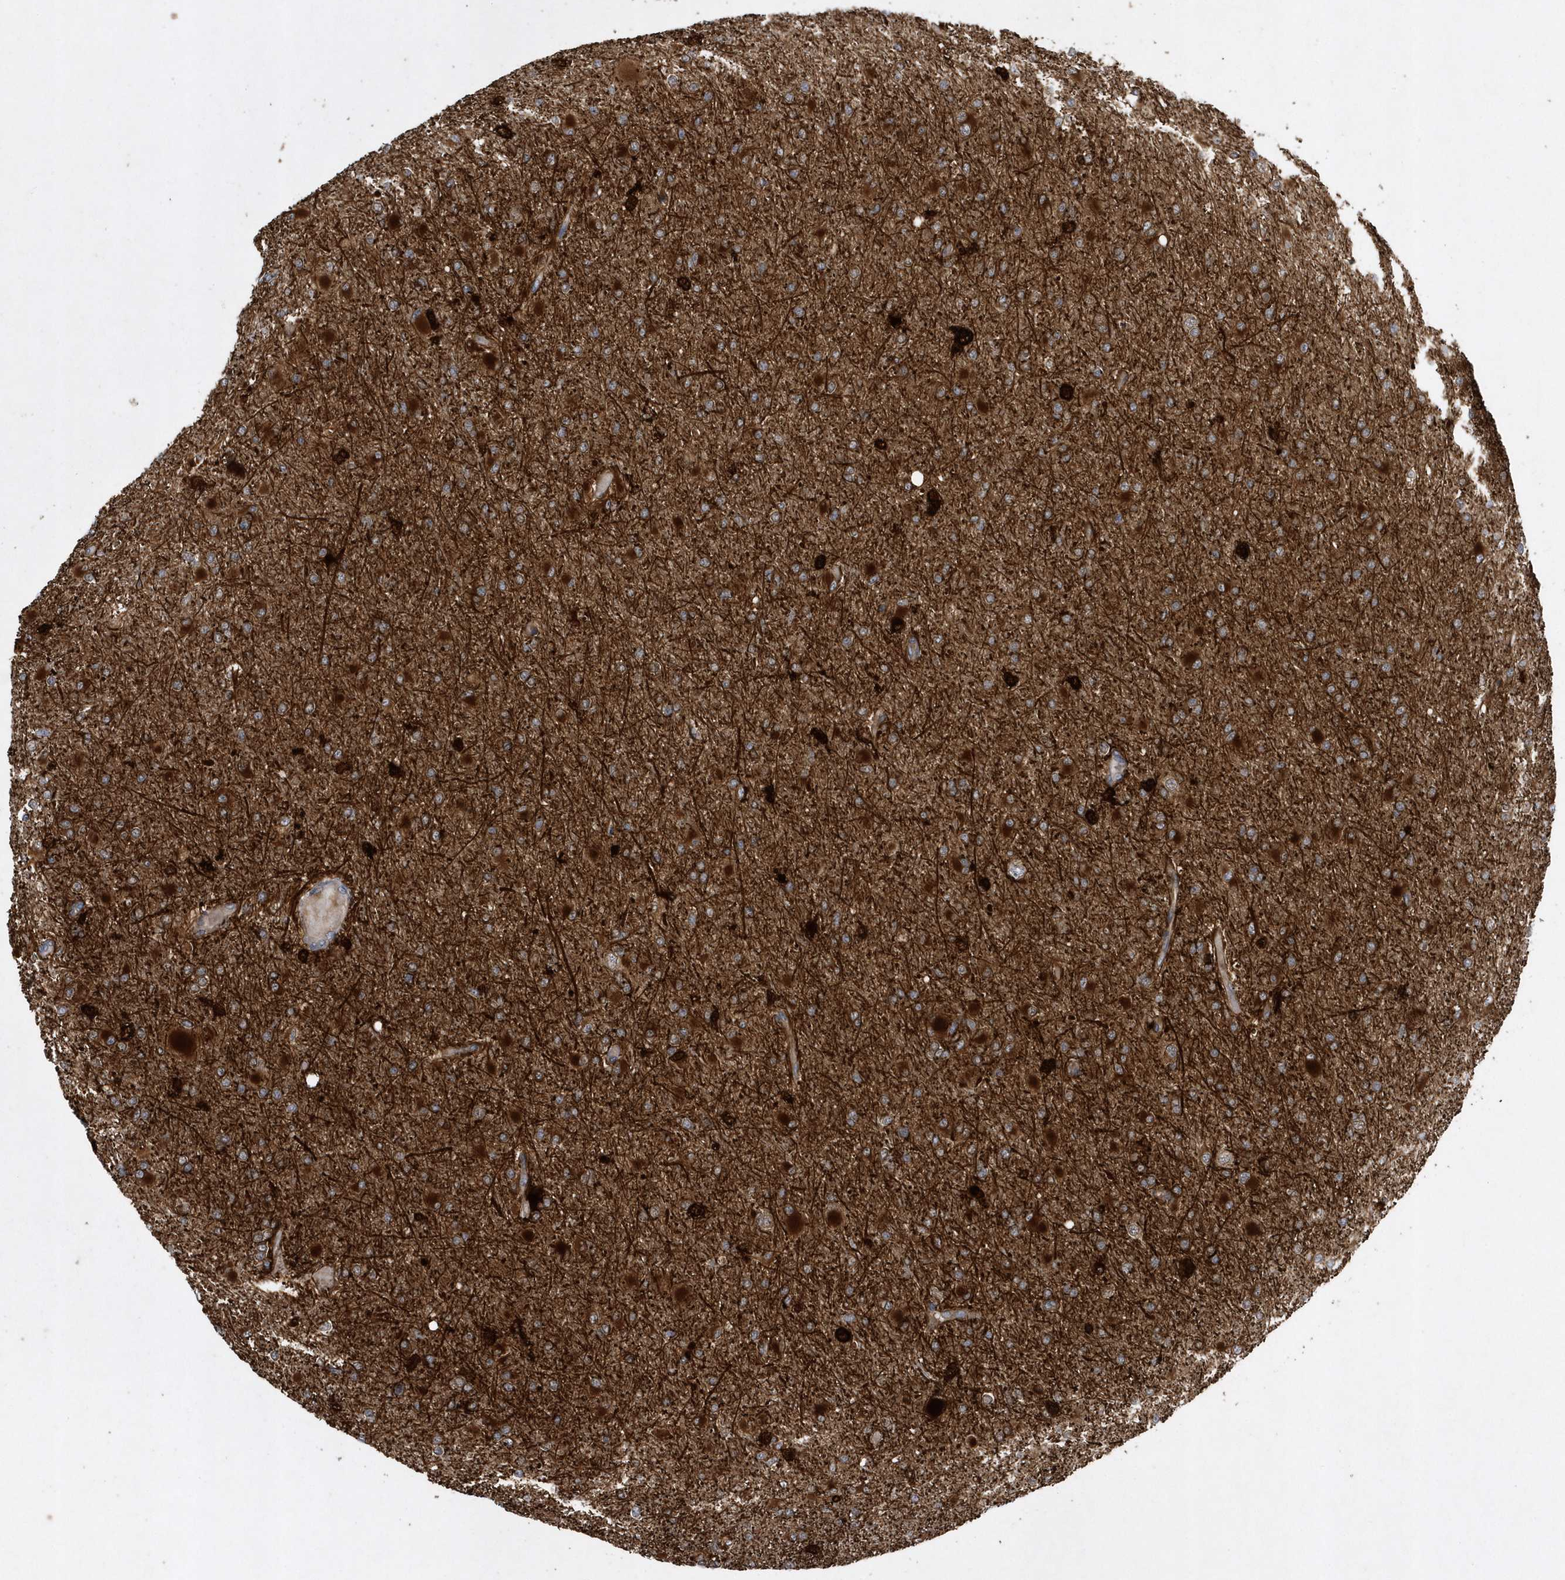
{"staining": {"intensity": "strong", "quantity": ">75%", "location": "cytoplasmic/membranous"}, "tissue": "glioma", "cell_type": "Tumor cells", "image_type": "cancer", "snomed": [{"axis": "morphology", "description": "Glioma, malignant, High grade"}, {"axis": "topography", "description": "Cerebral cortex"}], "caption": "Immunohistochemistry (DAB (3,3'-diaminobenzidine)) staining of malignant glioma (high-grade) displays strong cytoplasmic/membranous protein expression in about >75% of tumor cells. Ihc stains the protein in brown and the nuclei are stained blue.", "gene": "PAICS", "patient": {"sex": "female", "age": 36}}